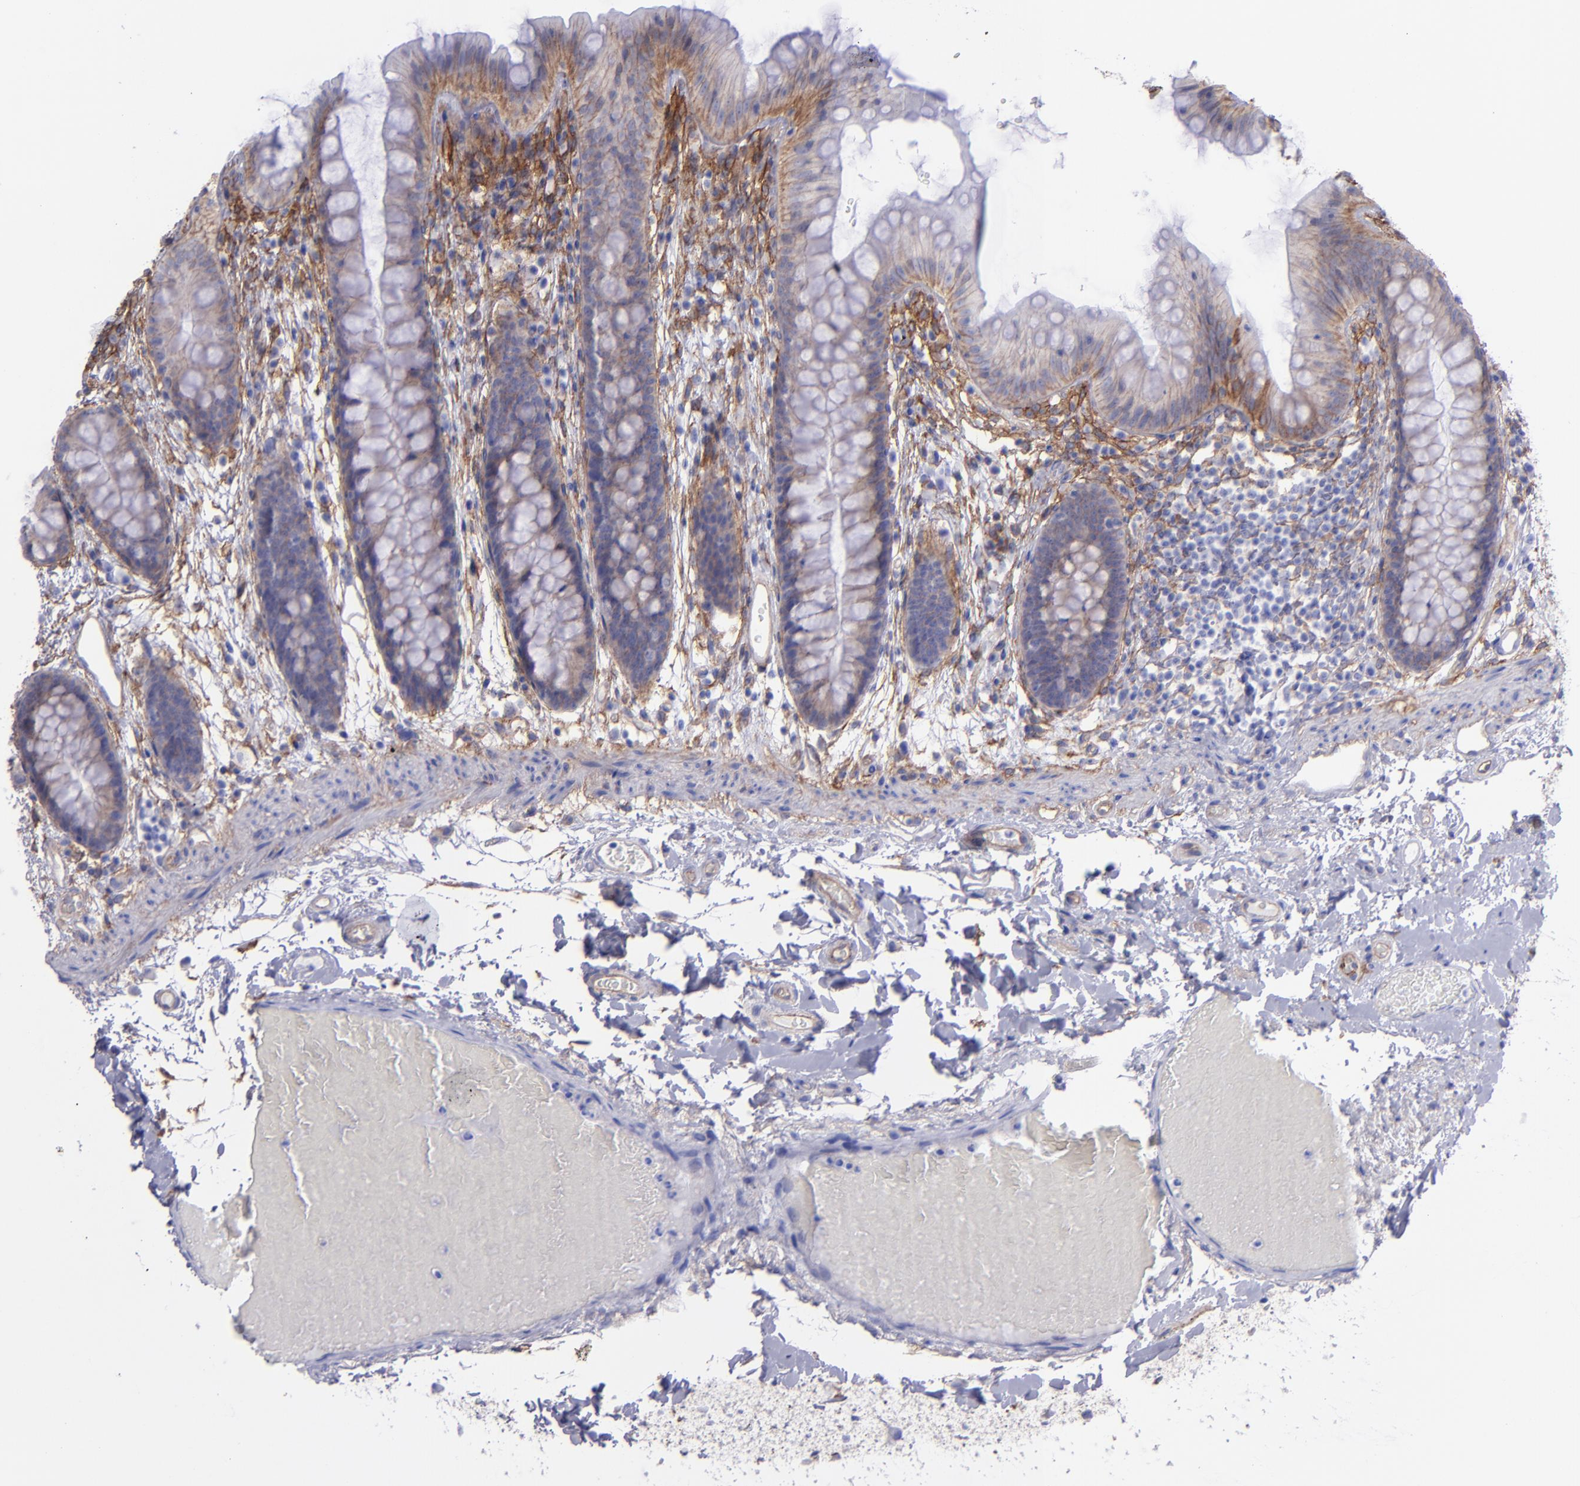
{"staining": {"intensity": "moderate", "quantity": "25%-75%", "location": "cytoplasmic/membranous"}, "tissue": "colon", "cell_type": "Endothelial cells", "image_type": "normal", "snomed": [{"axis": "morphology", "description": "Normal tissue, NOS"}, {"axis": "topography", "description": "Smooth muscle"}, {"axis": "topography", "description": "Colon"}], "caption": "A histopathology image of human colon stained for a protein displays moderate cytoplasmic/membranous brown staining in endothelial cells. (Stains: DAB (3,3'-diaminobenzidine) in brown, nuclei in blue, Microscopy: brightfield microscopy at high magnification).", "gene": "ITGAV", "patient": {"sex": "male", "age": 67}}